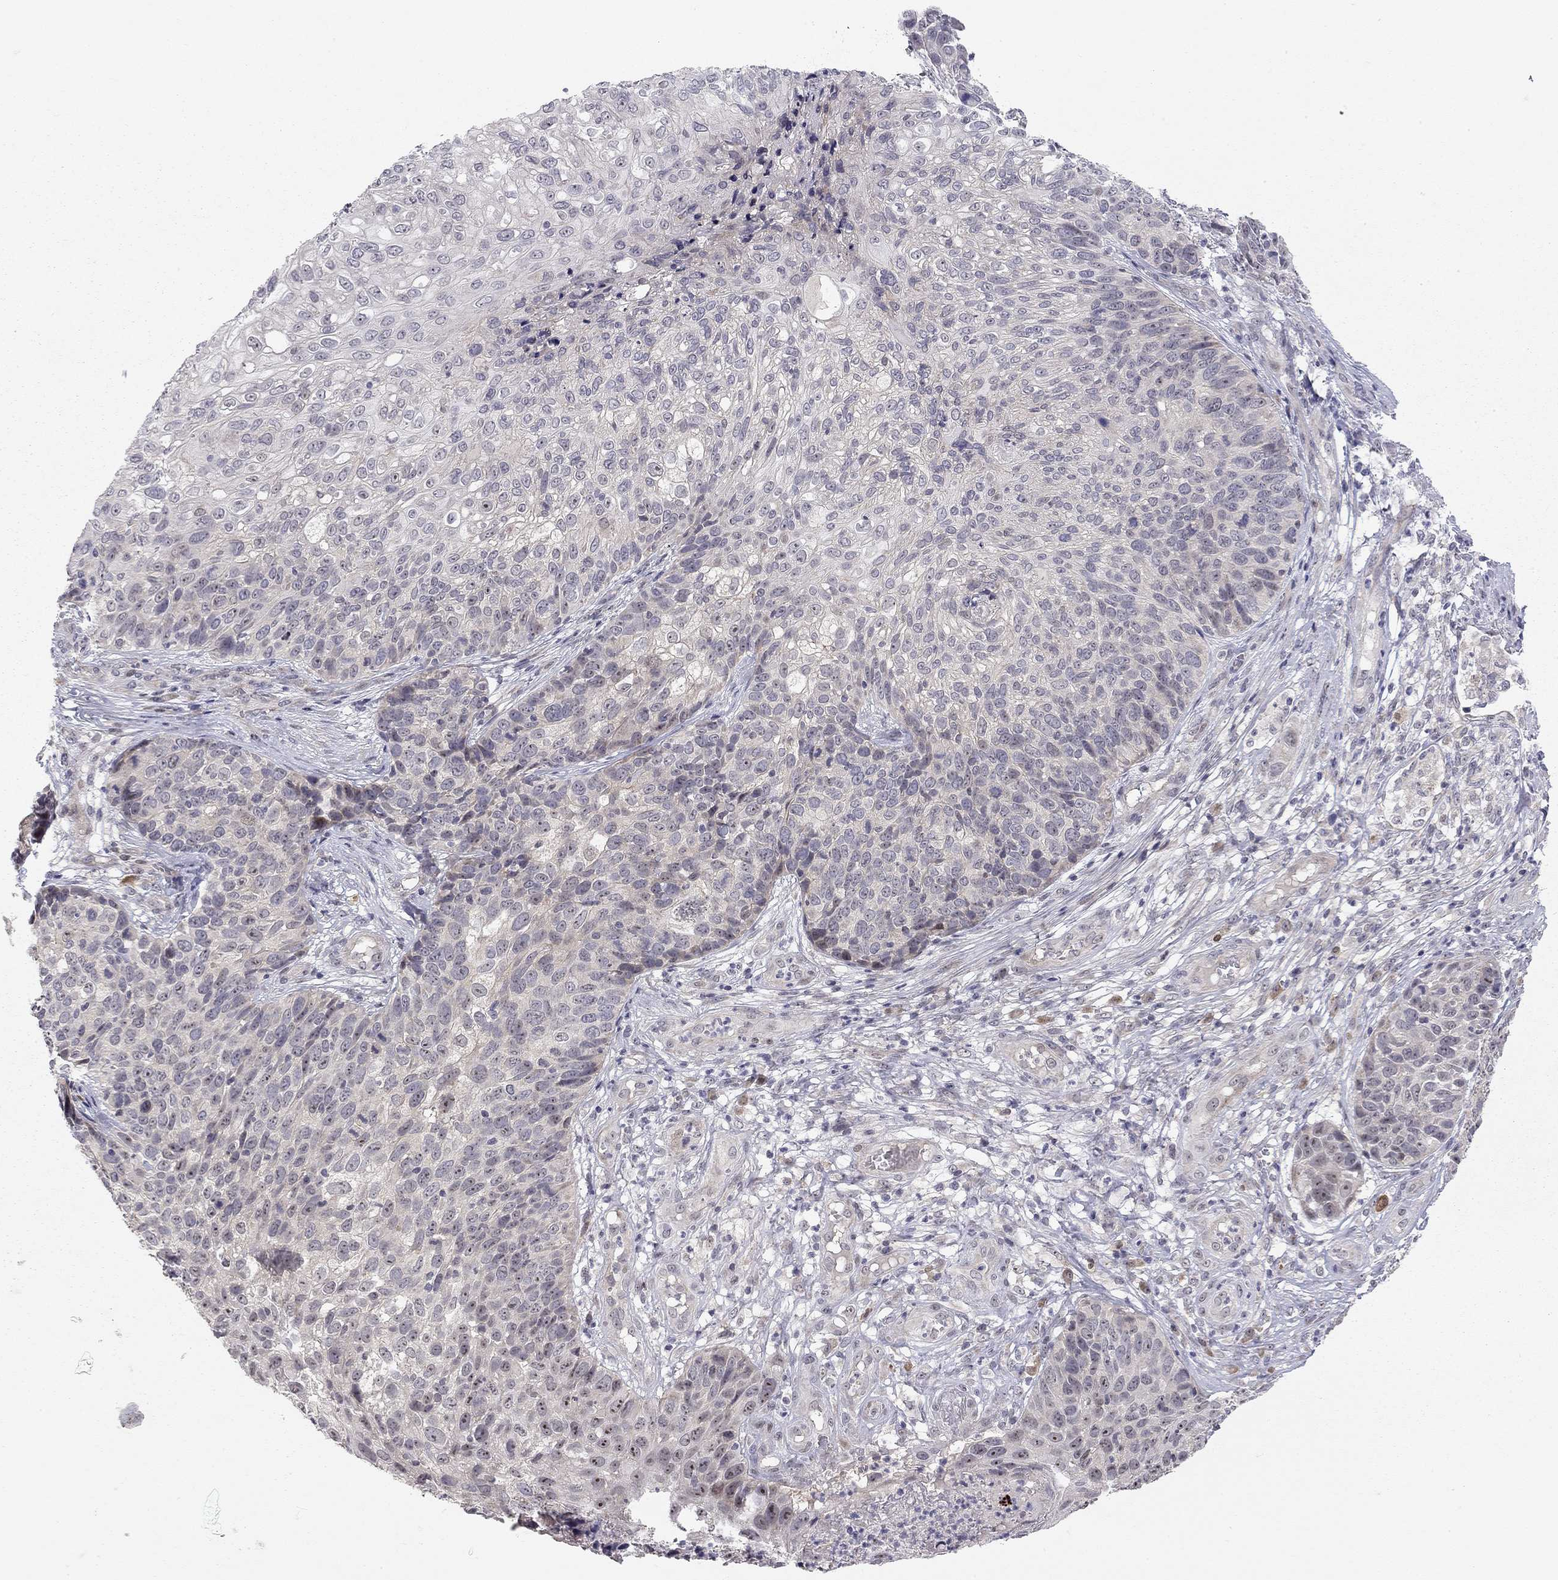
{"staining": {"intensity": "moderate", "quantity": "<25%", "location": "nuclear"}, "tissue": "skin cancer", "cell_type": "Tumor cells", "image_type": "cancer", "snomed": [{"axis": "morphology", "description": "Squamous cell carcinoma, NOS"}, {"axis": "topography", "description": "Skin"}], "caption": "Immunohistochemical staining of human skin cancer (squamous cell carcinoma) demonstrates moderate nuclear protein staining in approximately <25% of tumor cells.", "gene": "STXBP6", "patient": {"sex": "male", "age": 92}}